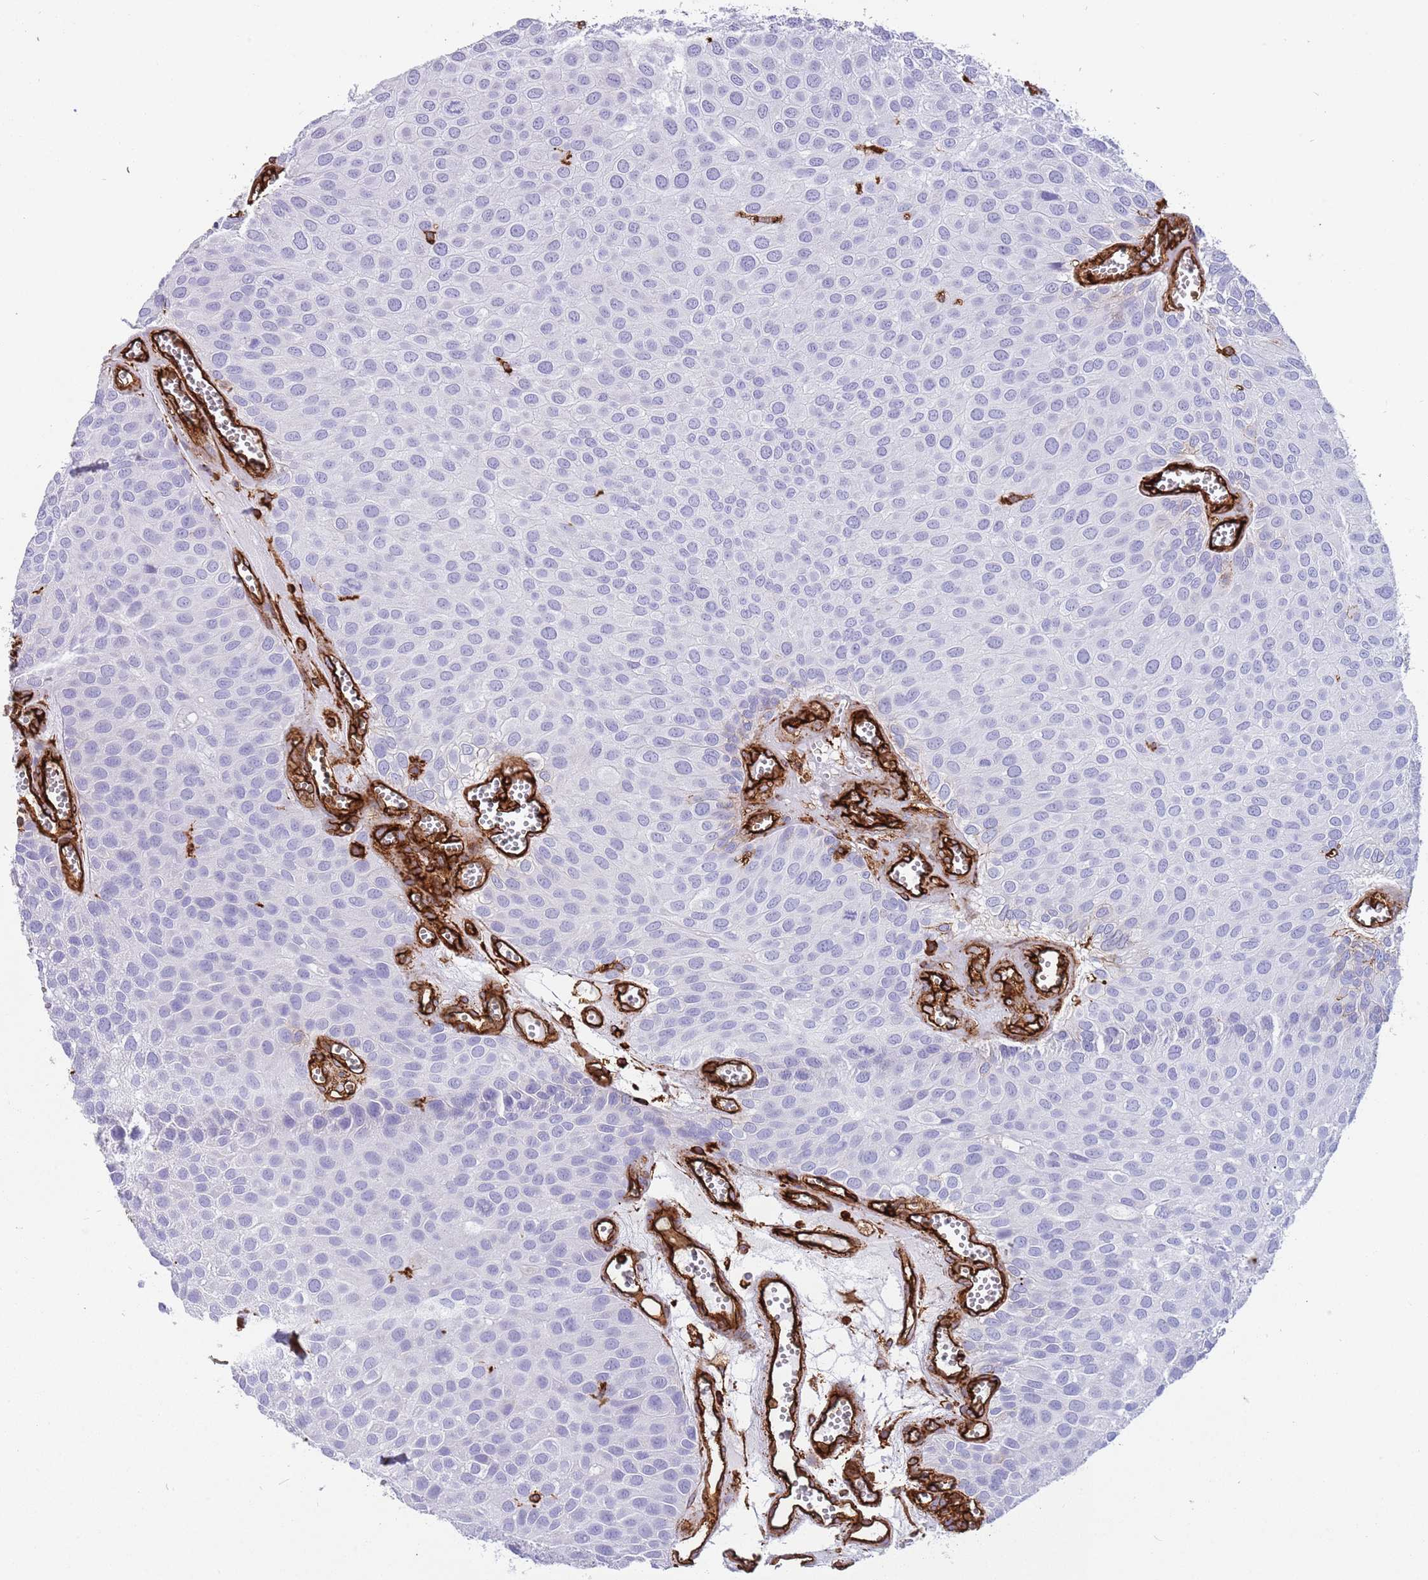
{"staining": {"intensity": "negative", "quantity": "none", "location": "none"}, "tissue": "urothelial cancer", "cell_type": "Tumor cells", "image_type": "cancer", "snomed": [{"axis": "morphology", "description": "Urothelial carcinoma, Low grade"}, {"axis": "topography", "description": "Urinary bladder"}], "caption": "Tumor cells show no significant protein expression in low-grade urothelial carcinoma.", "gene": "KBTBD7", "patient": {"sex": "male", "age": 88}}